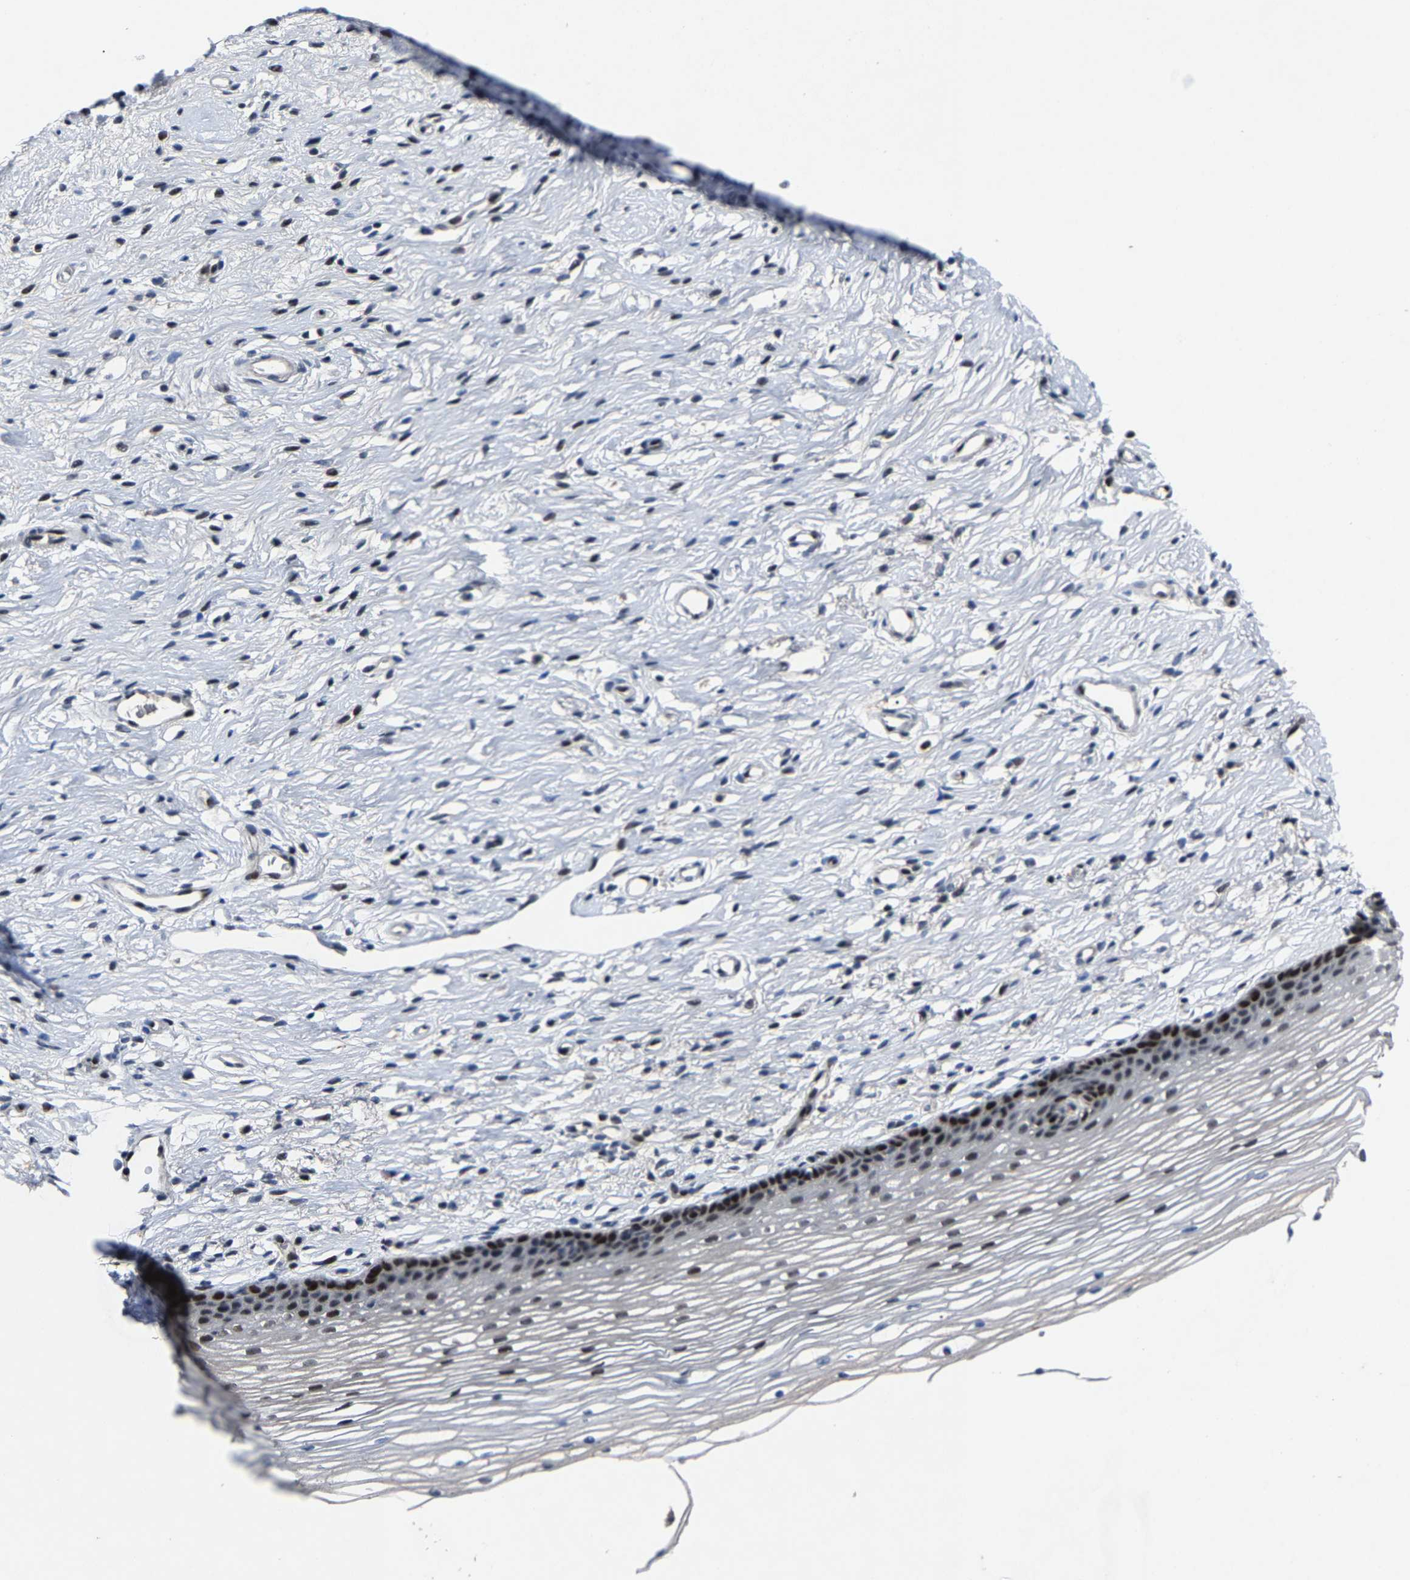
{"staining": {"intensity": "strong", "quantity": ">75%", "location": "nuclear"}, "tissue": "cervix", "cell_type": "Glandular cells", "image_type": "normal", "snomed": [{"axis": "morphology", "description": "Normal tissue, NOS"}, {"axis": "topography", "description": "Cervix"}], "caption": "The micrograph shows staining of unremarkable cervix, revealing strong nuclear protein expression (brown color) within glandular cells. (DAB IHC, brown staining for protein, blue staining for nuclei).", "gene": "LSM8", "patient": {"sex": "female", "age": 77}}